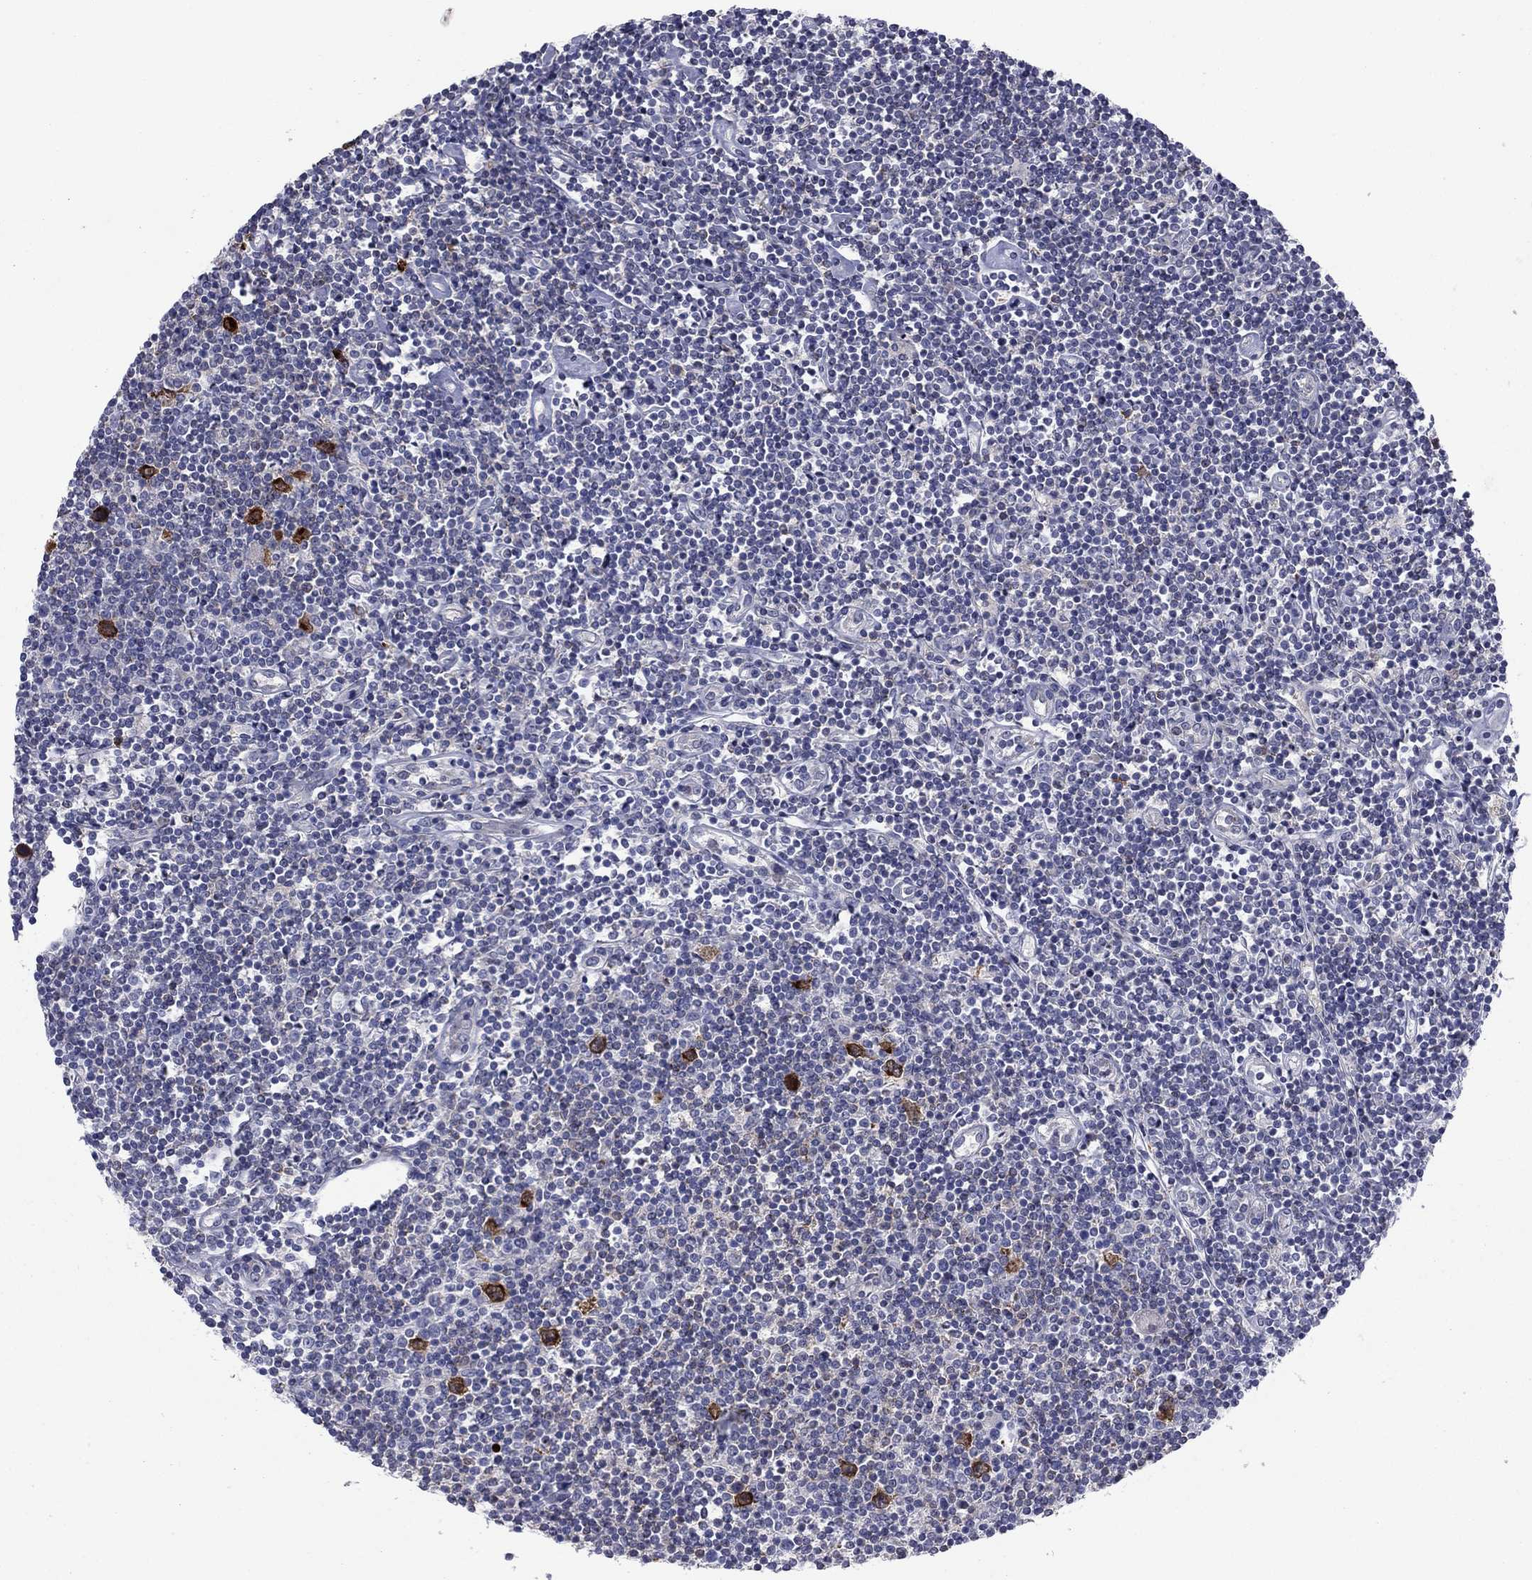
{"staining": {"intensity": "negative", "quantity": "none", "location": "none"}, "tissue": "lymphoma", "cell_type": "Tumor cells", "image_type": "cancer", "snomed": [{"axis": "morphology", "description": "Hodgkin's disease, NOS"}, {"axis": "topography", "description": "Lymph node"}], "caption": "Immunohistochemical staining of human Hodgkin's disease exhibits no significant positivity in tumor cells.", "gene": "GRHPR", "patient": {"sex": "male", "age": 40}}